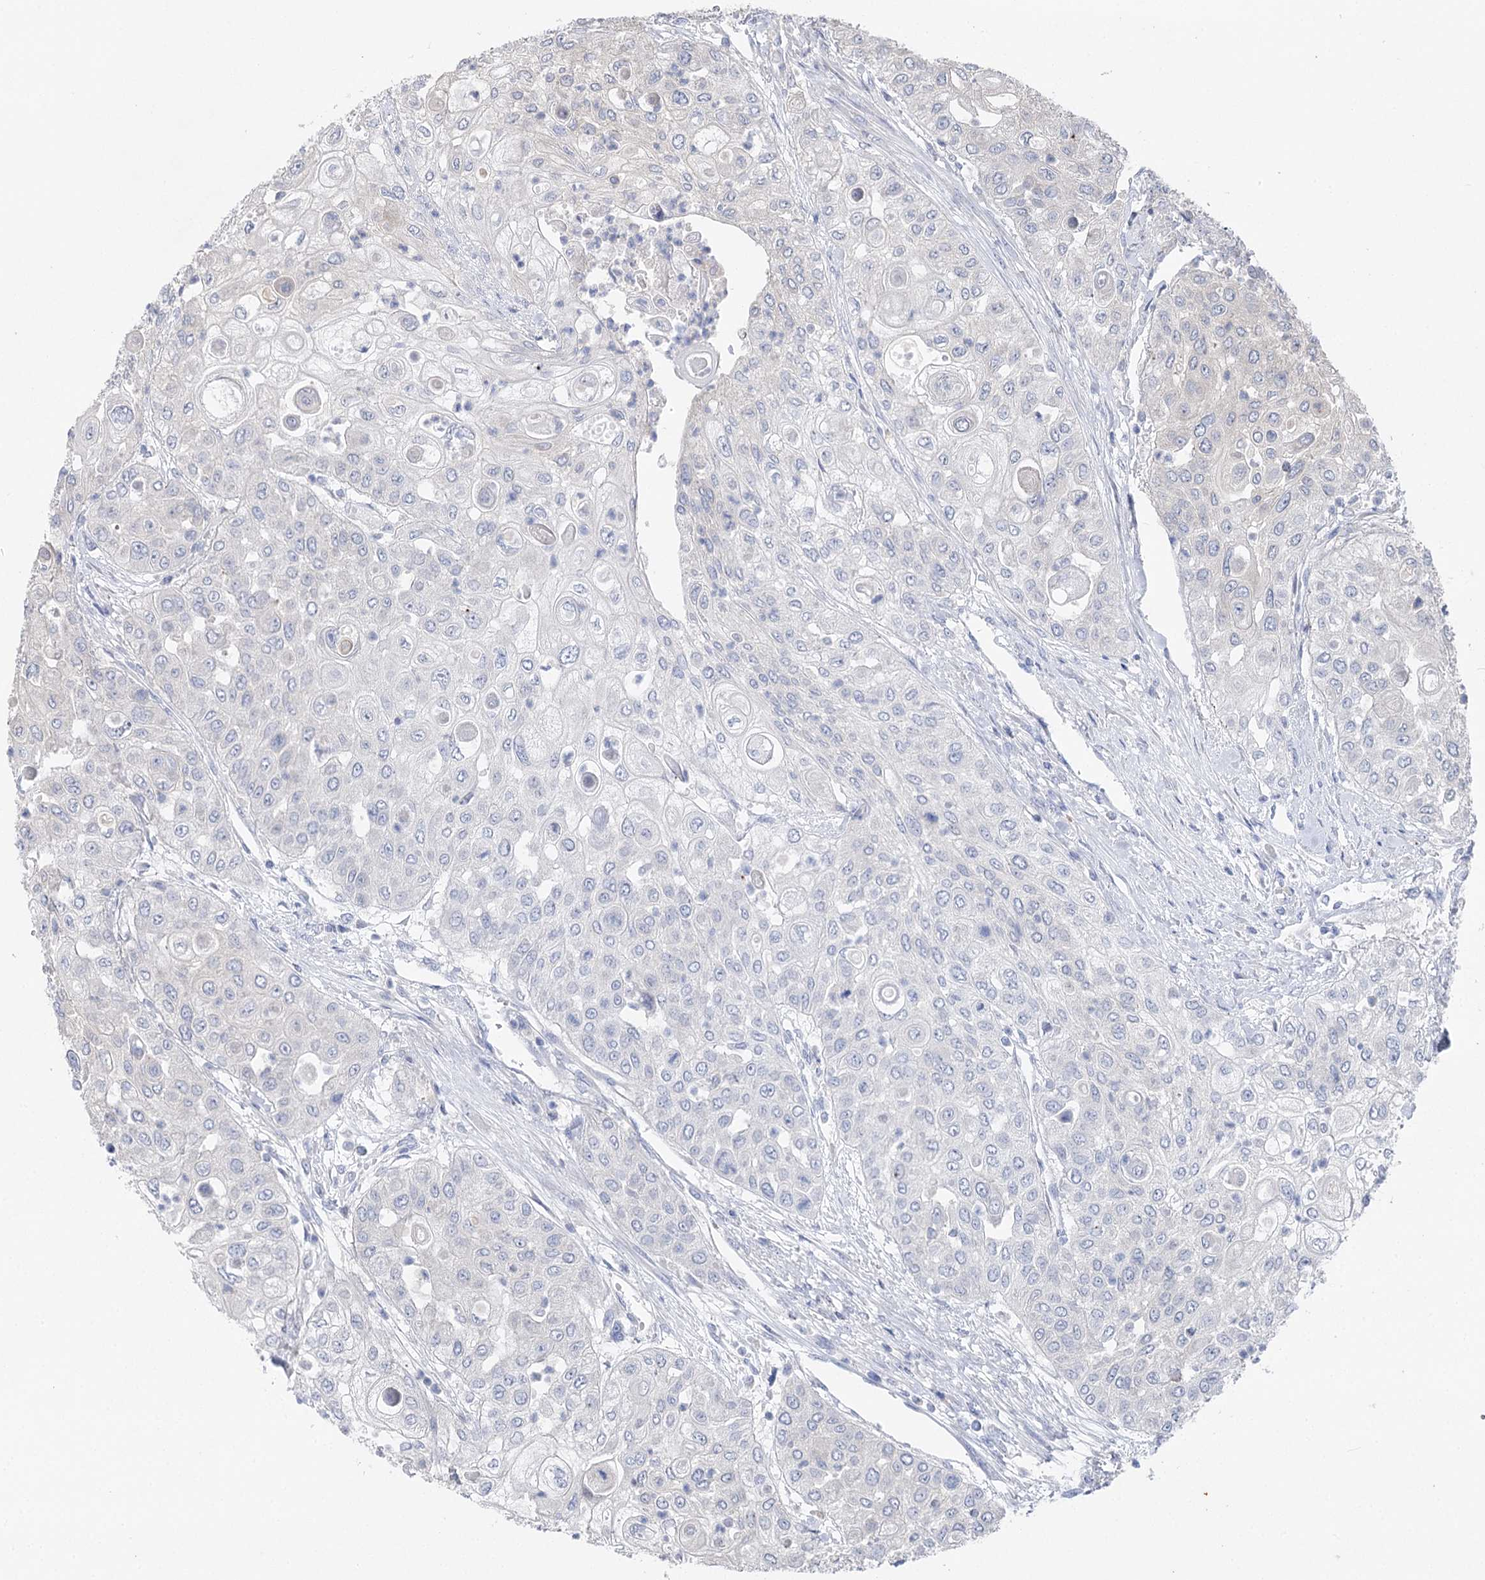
{"staining": {"intensity": "negative", "quantity": "none", "location": "none"}, "tissue": "urothelial cancer", "cell_type": "Tumor cells", "image_type": "cancer", "snomed": [{"axis": "morphology", "description": "Urothelial carcinoma, High grade"}, {"axis": "topography", "description": "Urinary bladder"}], "caption": "Immunohistochemical staining of urothelial cancer exhibits no significant expression in tumor cells.", "gene": "IL1RAP", "patient": {"sex": "female", "age": 79}}